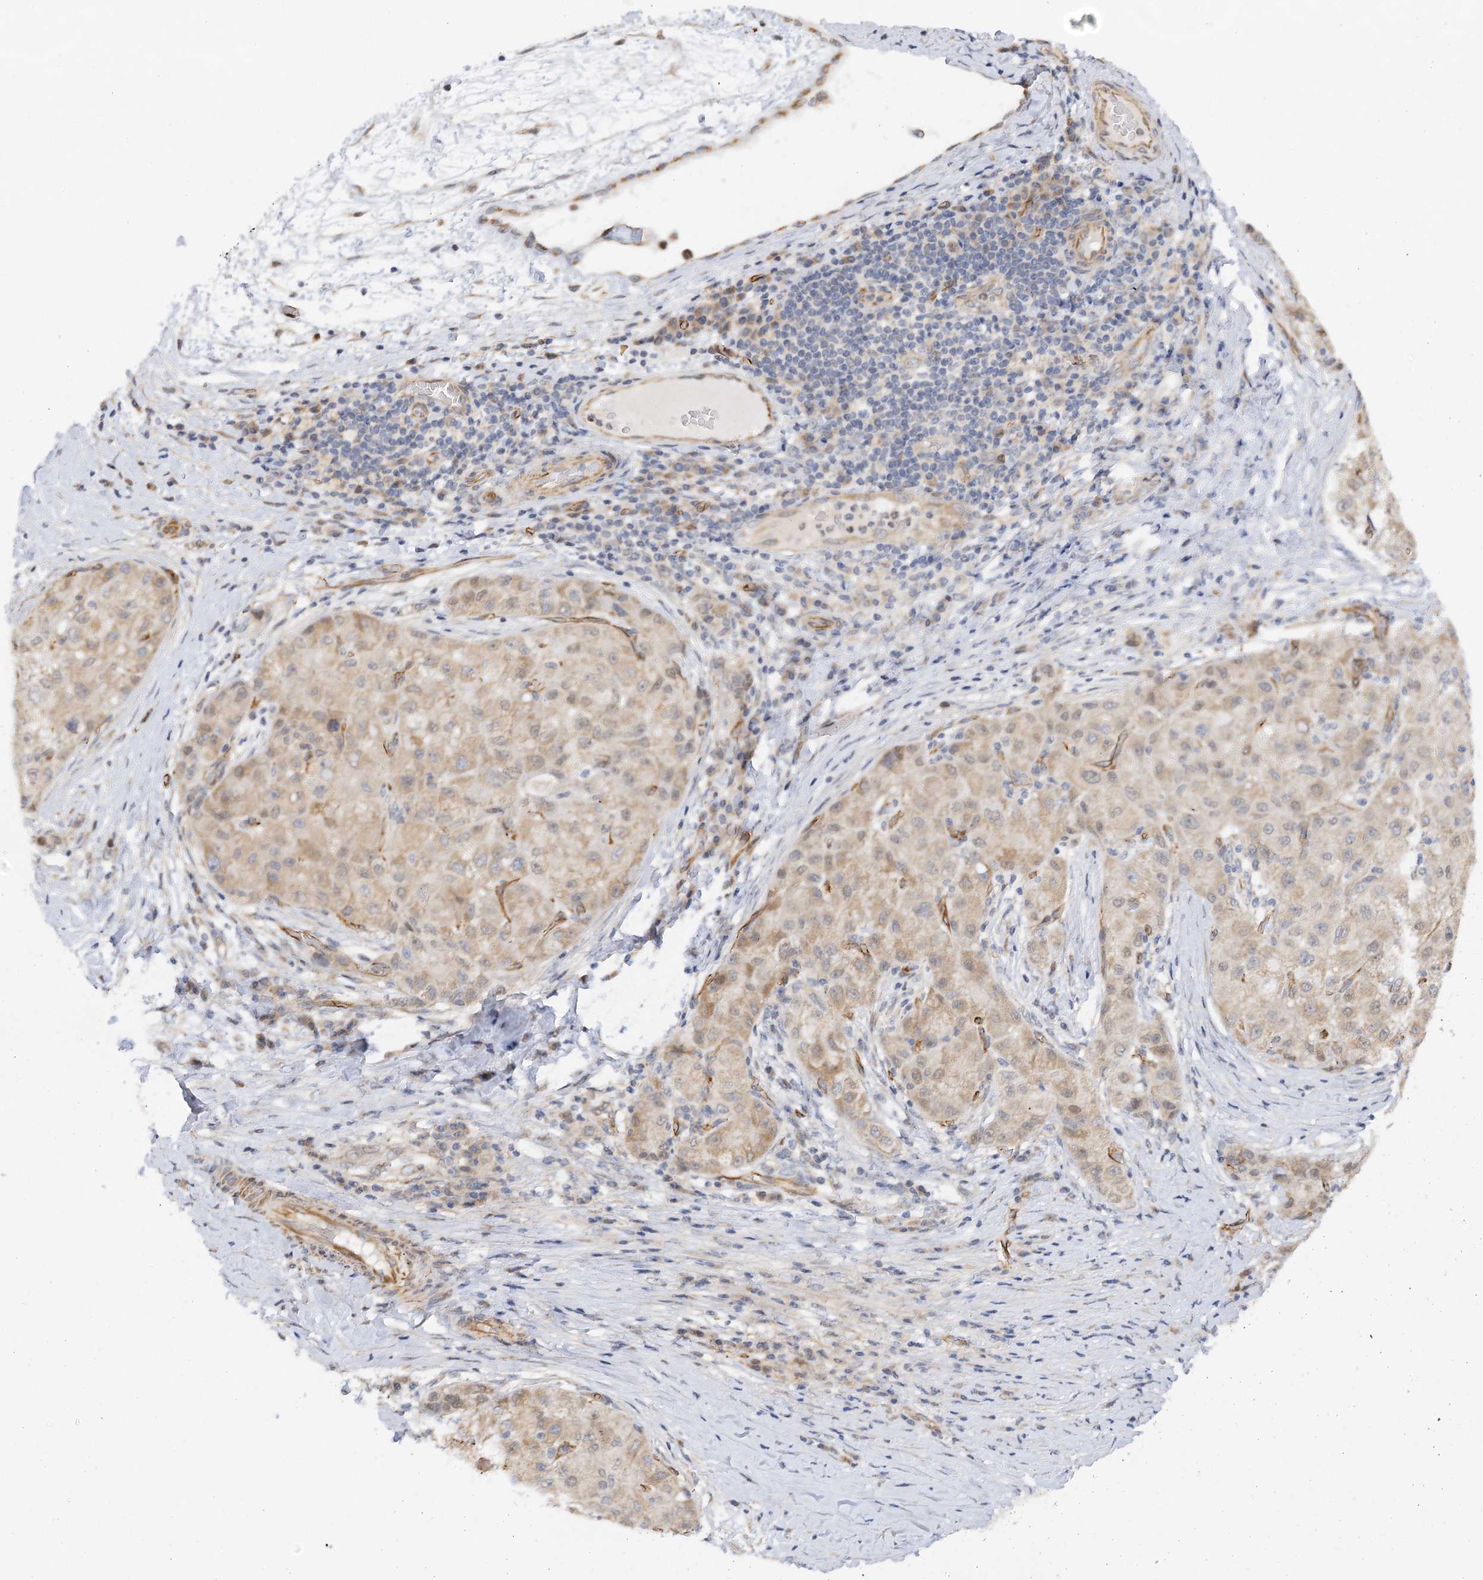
{"staining": {"intensity": "weak", "quantity": "25%-75%", "location": "cytoplasmic/membranous"}, "tissue": "liver cancer", "cell_type": "Tumor cells", "image_type": "cancer", "snomed": [{"axis": "morphology", "description": "Carcinoma, Hepatocellular, NOS"}, {"axis": "topography", "description": "Liver"}], "caption": "This is an image of immunohistochemistry (IHC) staining of liver cancer, which shows weak staining in the cytoplasmic/membranous of tumor cells.", "gene": "NELL2", "patient": {"sex": "male", "age": 80}}